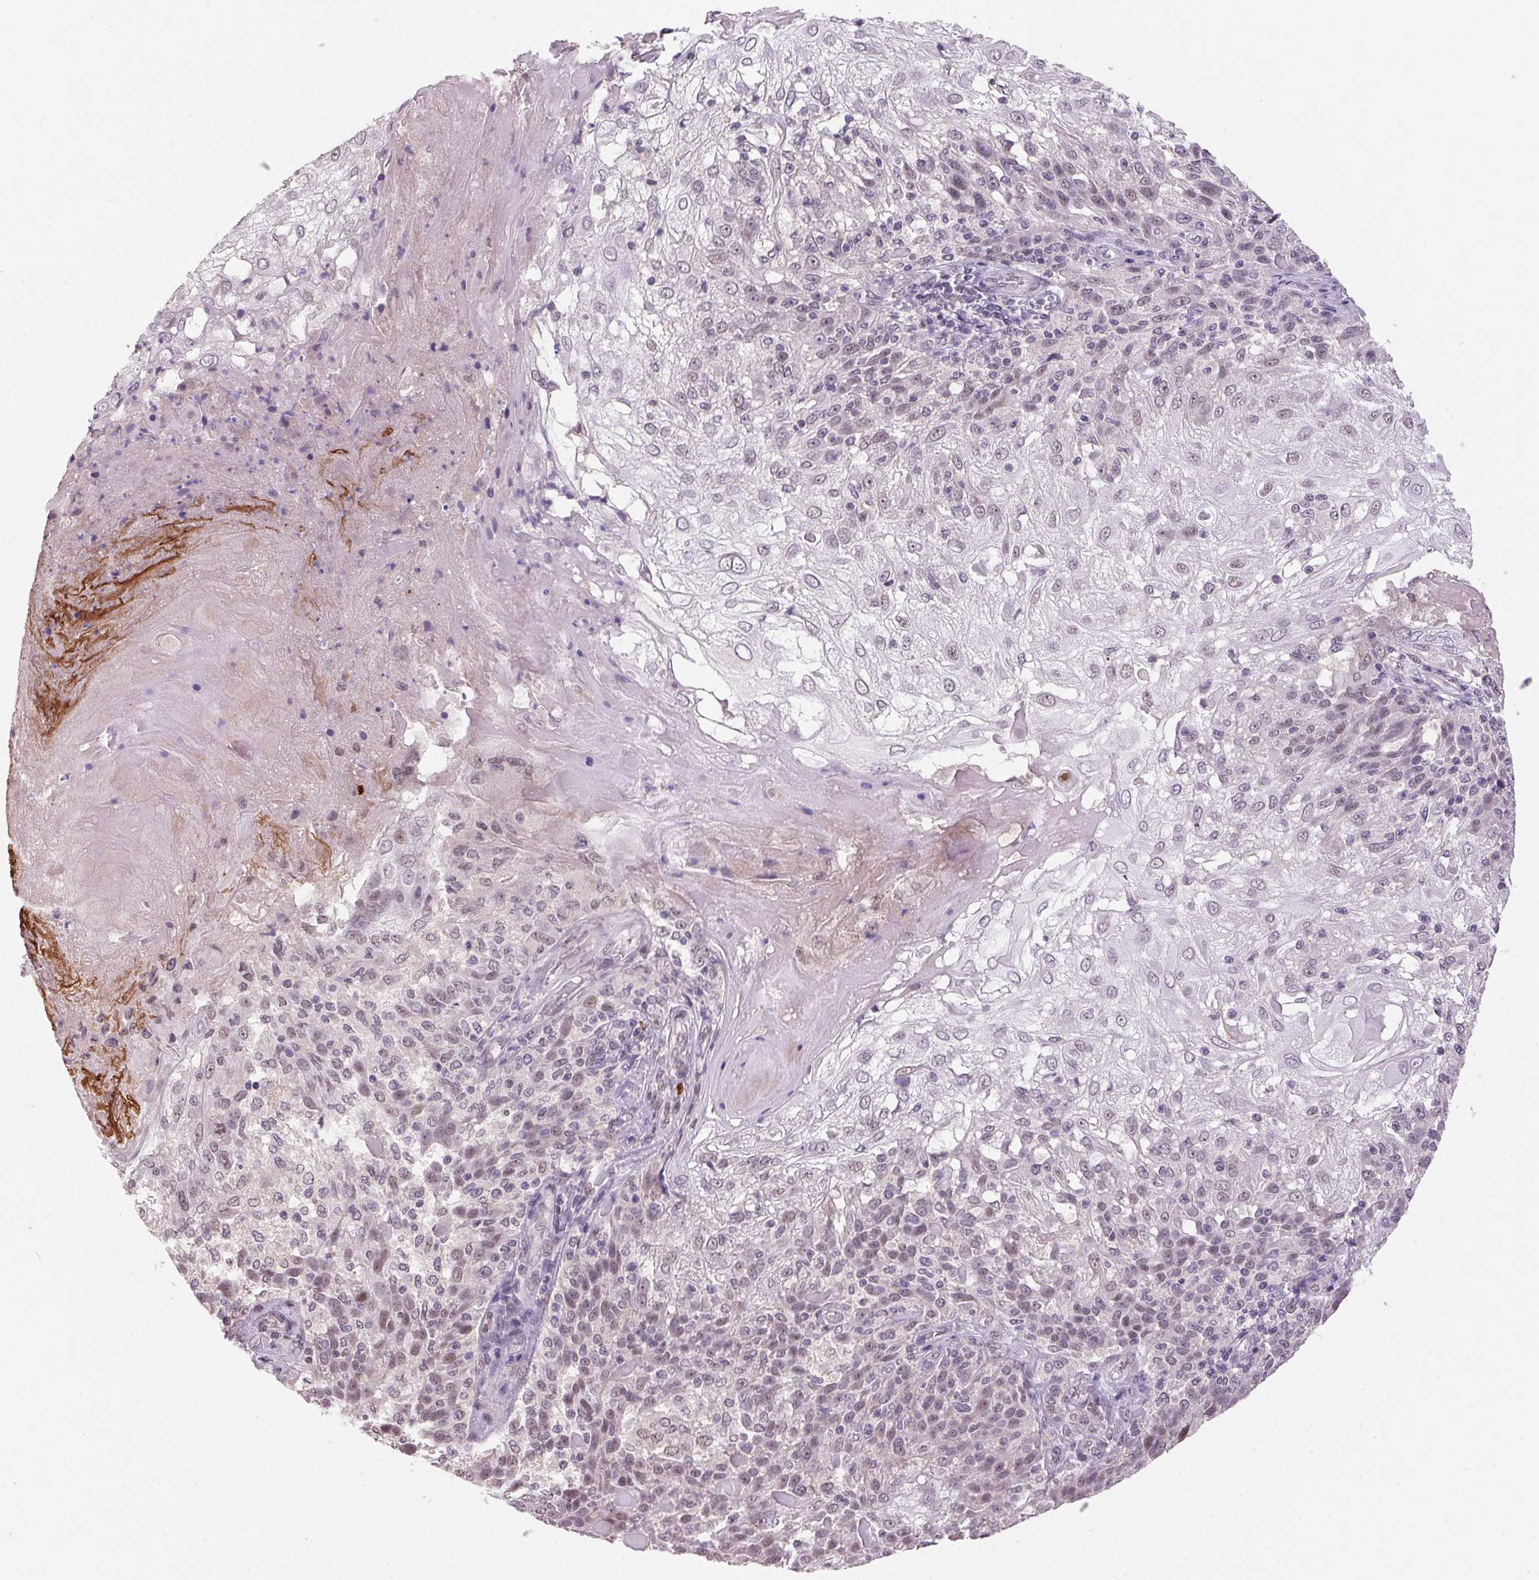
{"staining": {"intensity": "weak", "quantity": "<25%", "location": "nuclear"}, "tissue": "skin cancer", "cell_type": "Tumor cells", "image_type": "cancer", "snomed": [{"axis": "morphology", "description": "Normal tissue, NOS"}, {"axis": "morphology", "description": "Squamous cell carcinoma, NOS"}, {"axis": "topography", "description": "Skin"}], "caption": "There is no significant expression in tumor cells of skin squamous cell carcinoma.", "gene": "ZBTB4", "patient": {"sex": "female", "age": 83}}